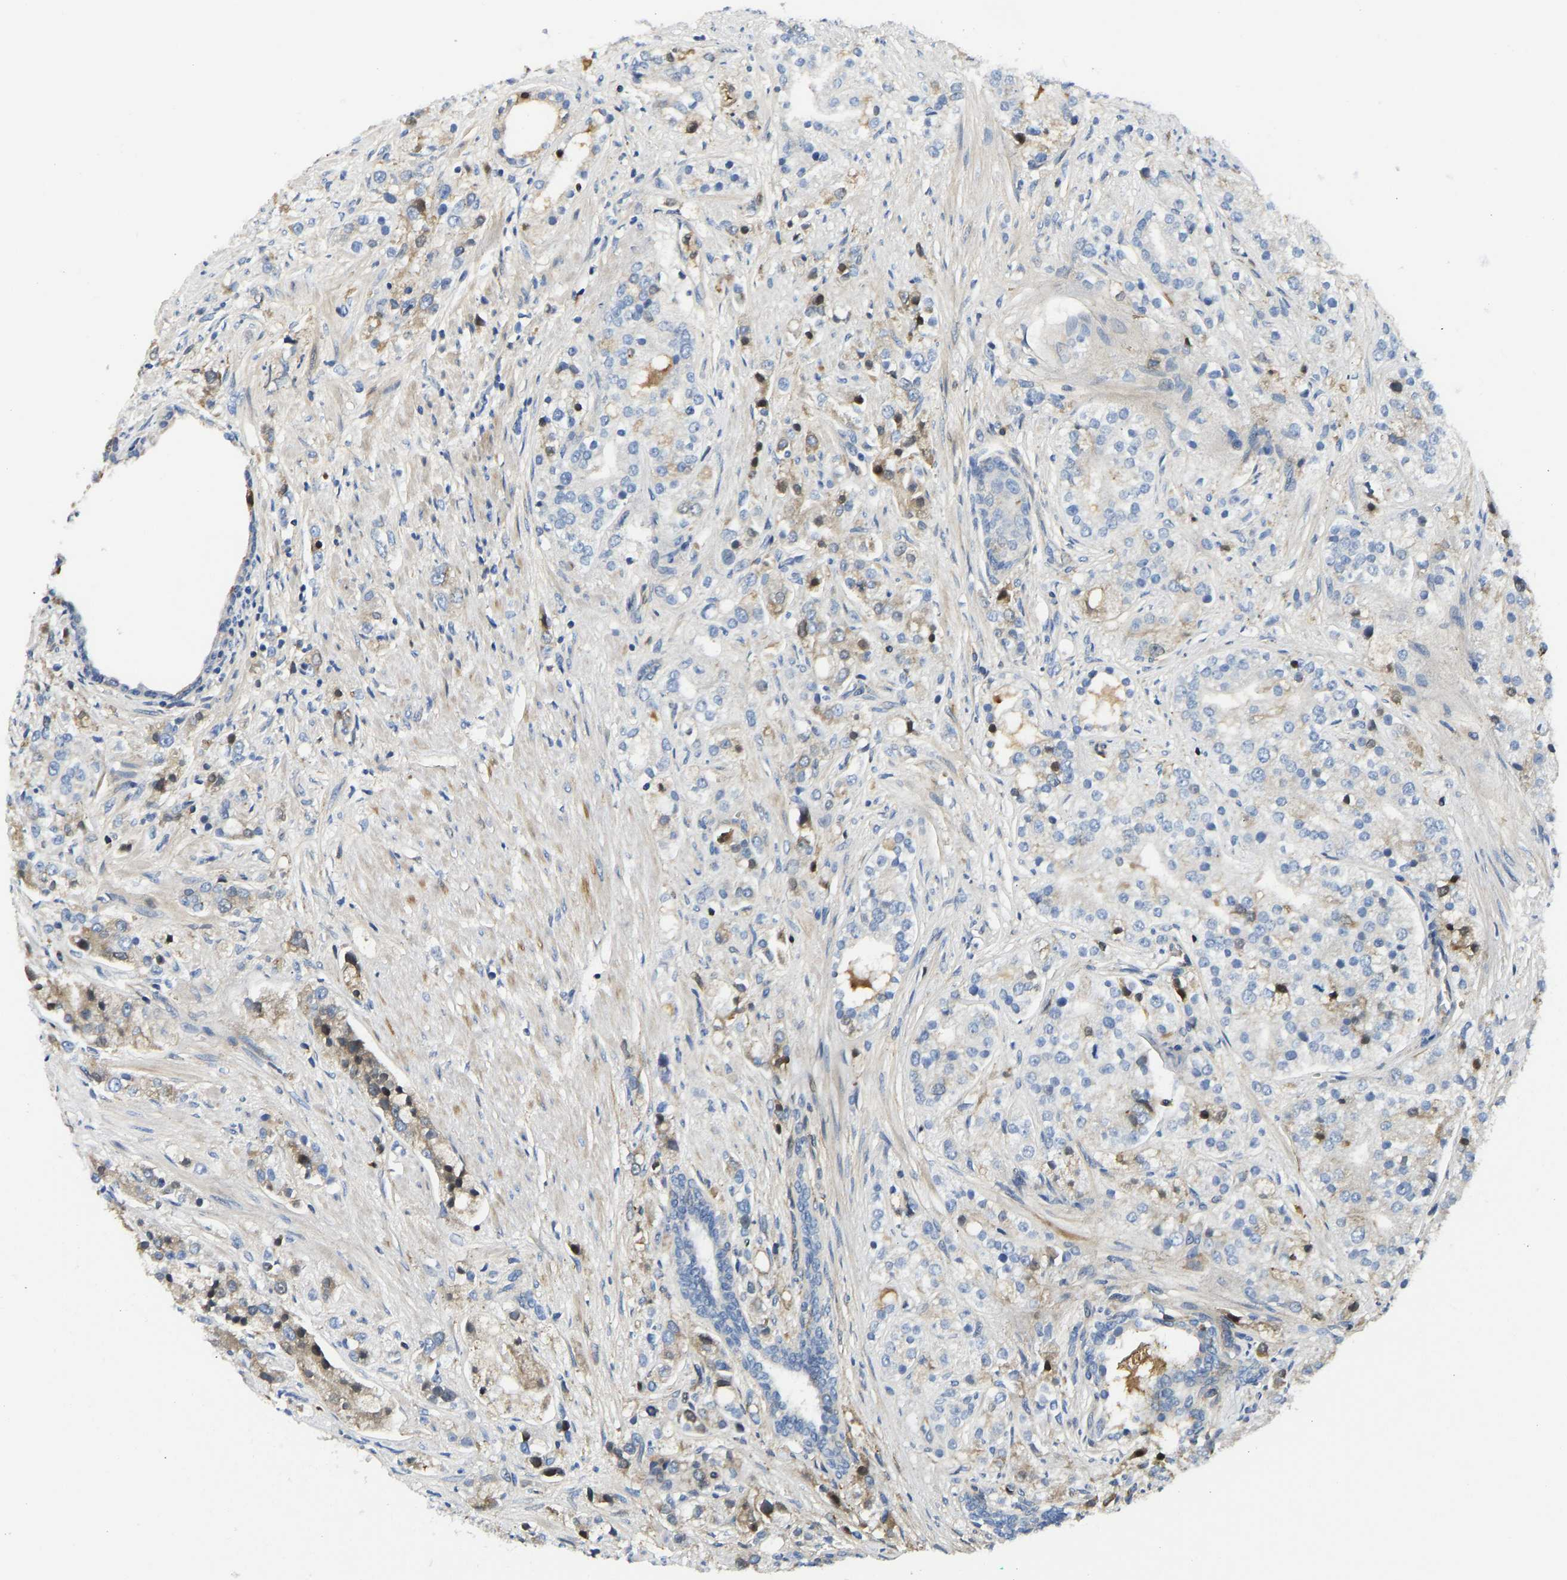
{"staining": {"intensity": "negative", "quantity": "none", "location": "none"}, "tissue": "prostate cancer", "cell_type": "Tumor cells", "image_type": "cancer", "snomed": [{"axis": "morphology", "description": "Adenocarcinoma, High grade"}, {"axis": "topography", "description": "Prostate"}], "caption": "Photomicrograph shows no significant protein positivity in tumor cells of prostate adenocarcinoma (high-grade).", "gene": "VCPKMT", "patient": {"sex": "male", "age": 50}}